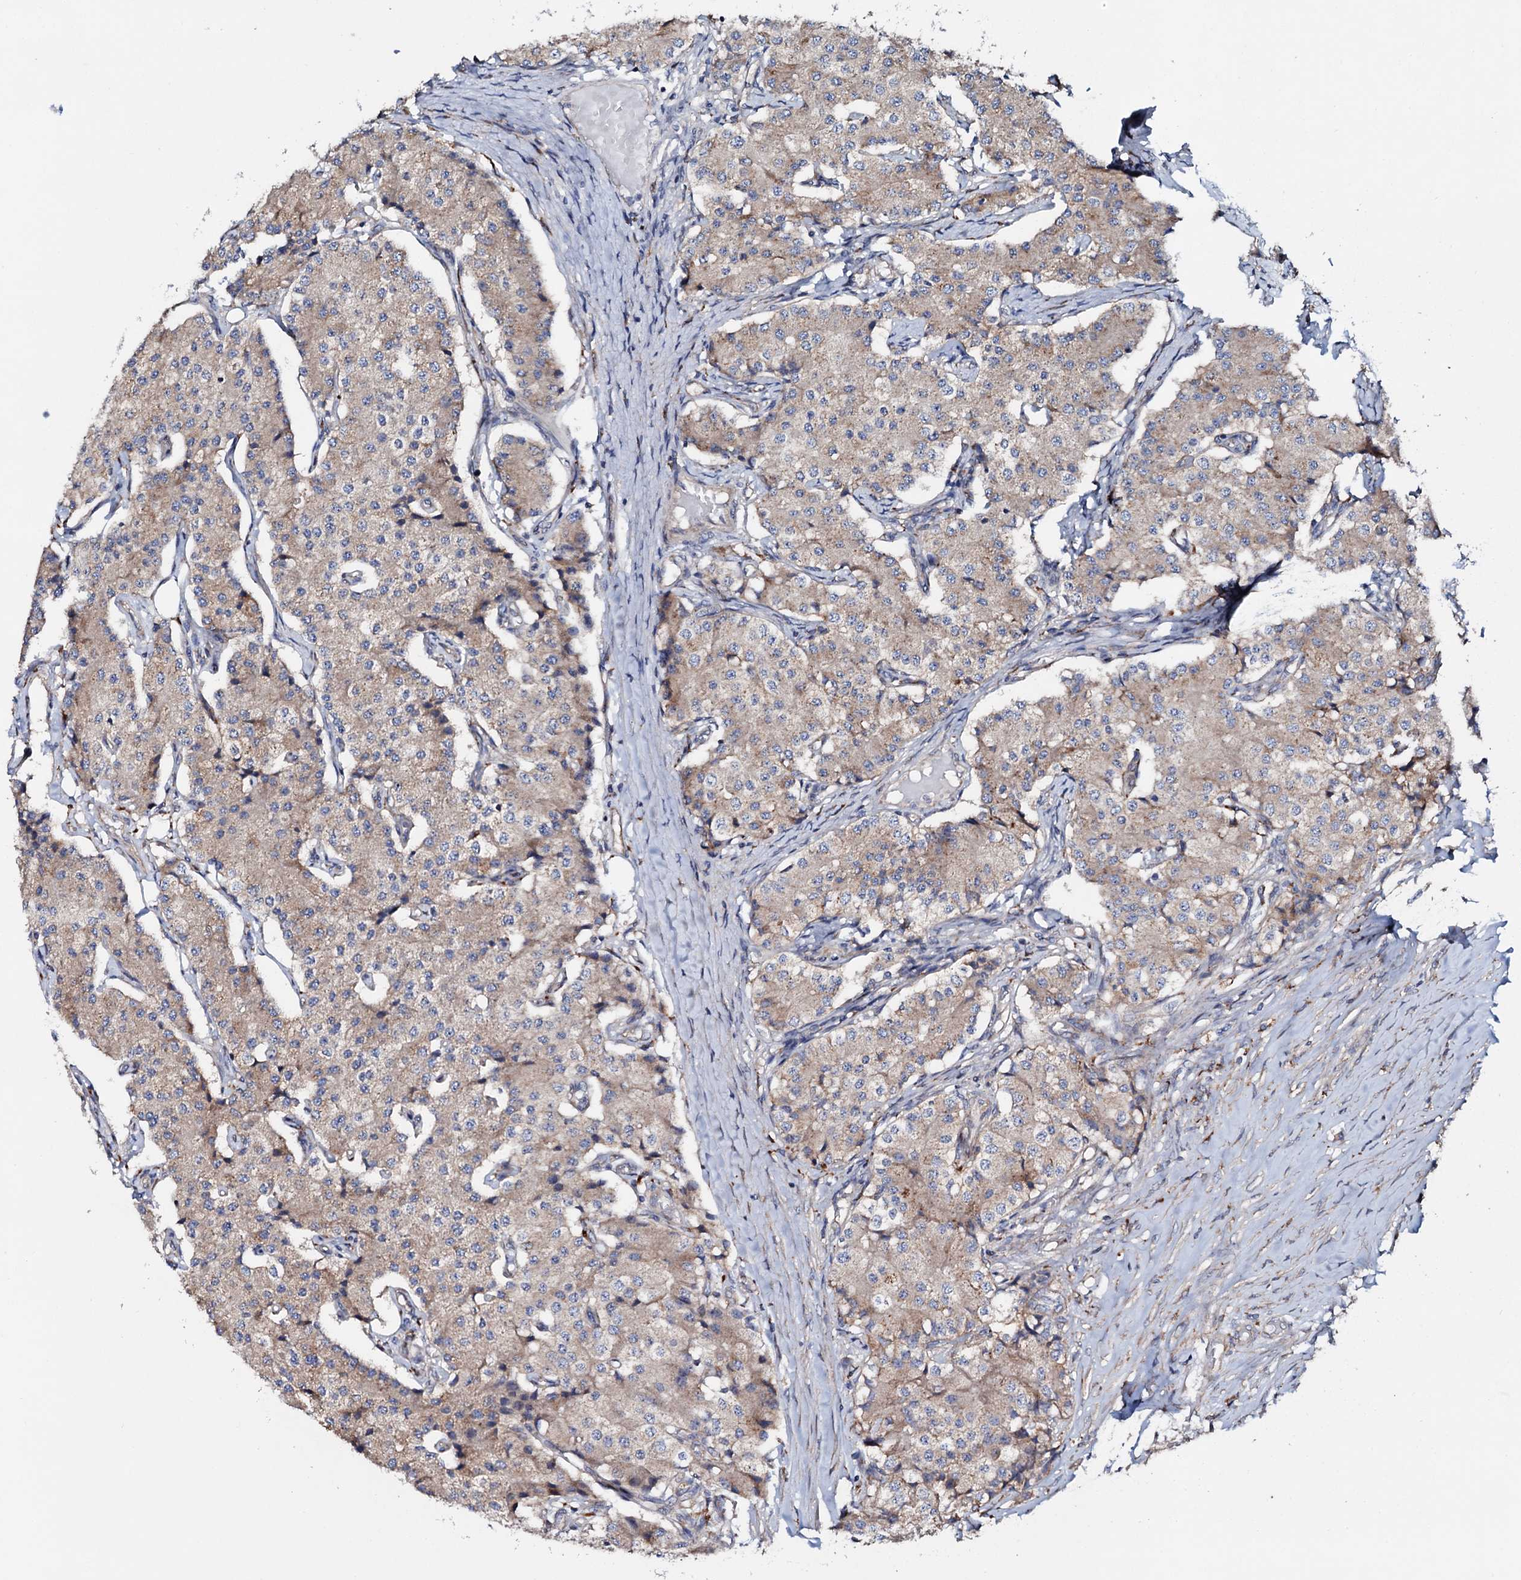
{"staining": {"intensity": "weak", "quantity": "25%-75%", "location": "cytoplasmic/membranous"}, "tissue": "carcinoid", "cell_type": "Tumor cells", "image_type": "cancer", "snomed": [{"axis": "morphology", "description": "Carcinoid, malignant, NOS"}, {"axis": "topography", "description": "Colon"}], "caption": "A brown stain labels weak cytoplasmic/membranous expression of a protein in carcinoid tumor cells.", "gene": "P2RX4", "patient": {"sex": "female", "age": 52}}